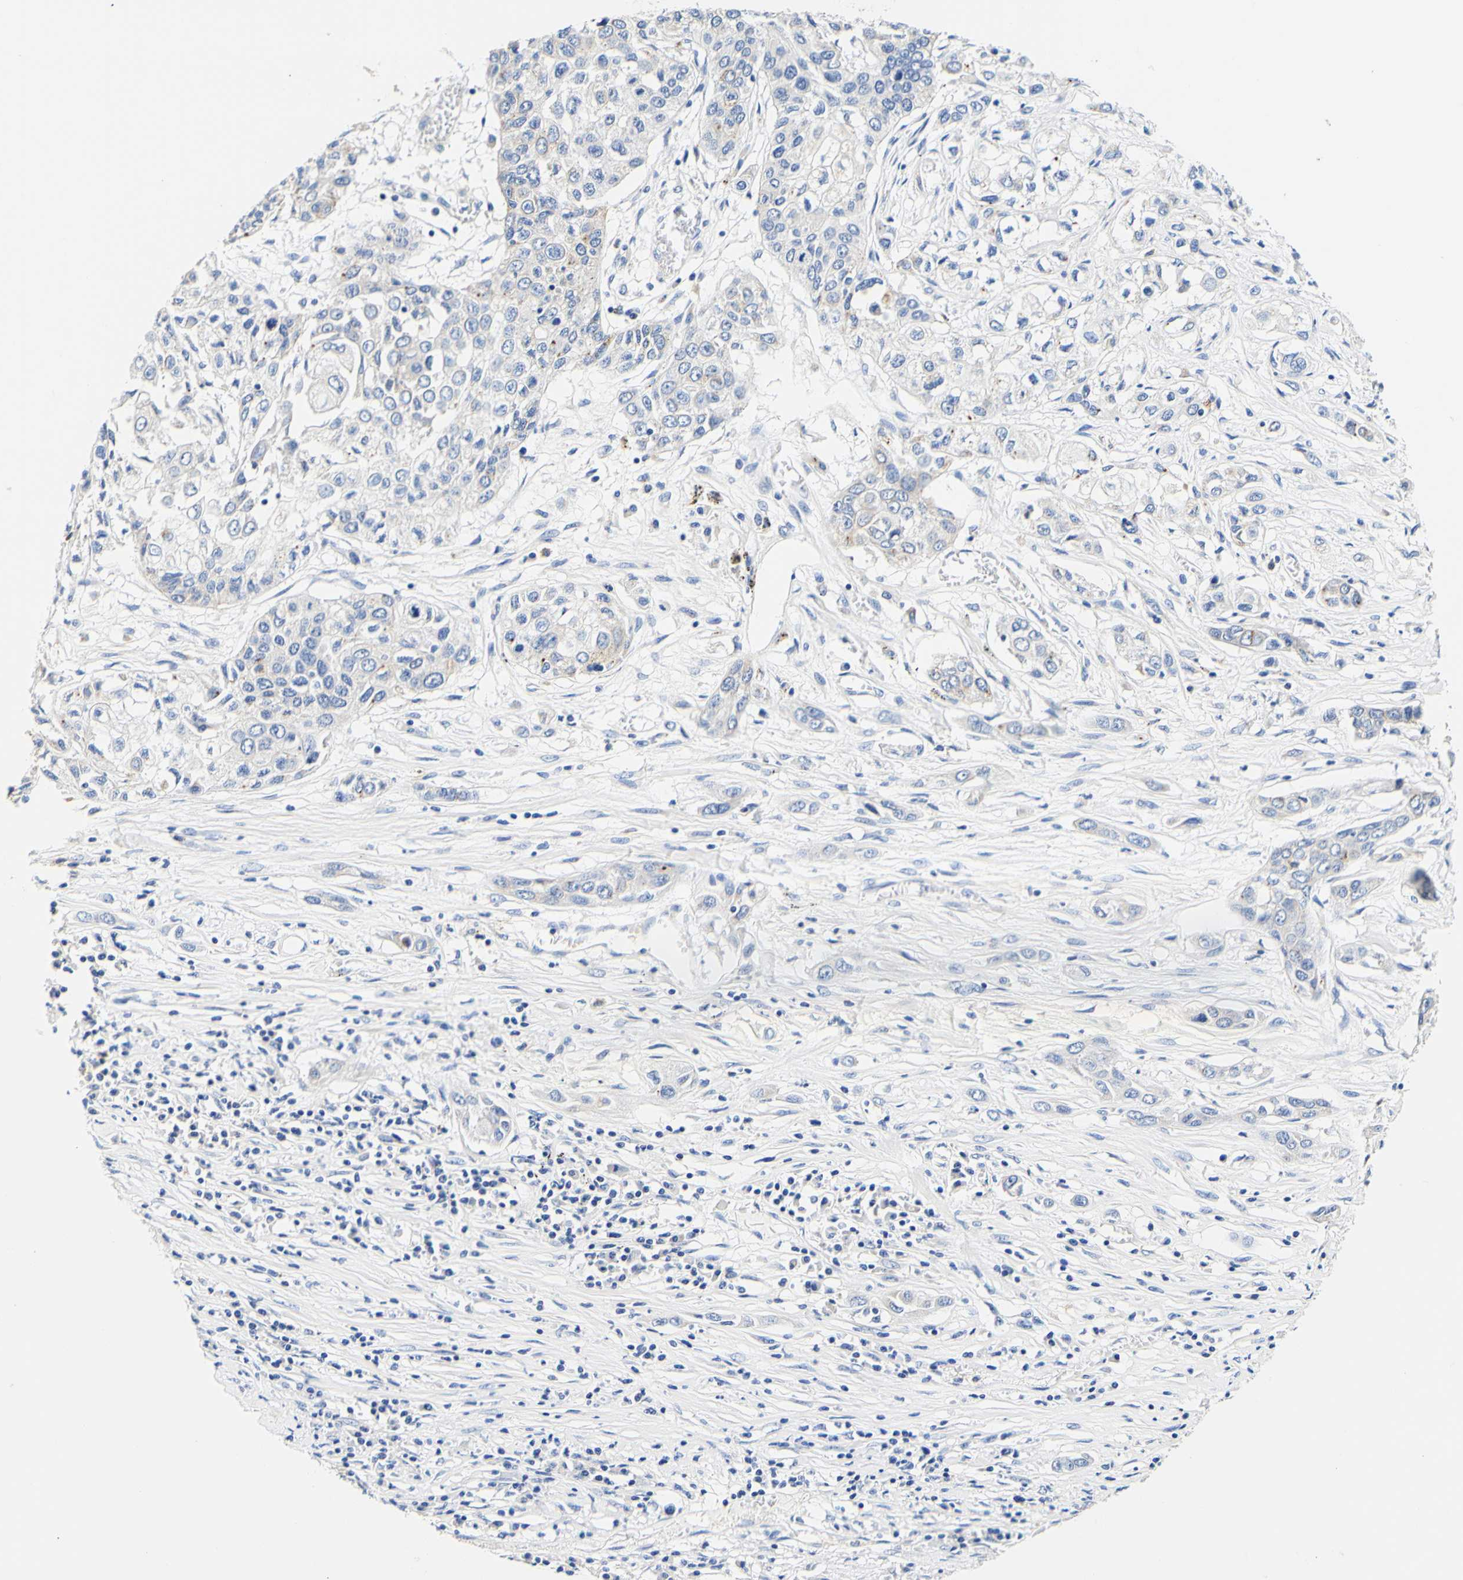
{"staining": {"intensity": "weak", "quantity": "<25%", "location": "cytoplasmic/membranous"}, "tissue": "lung cancer", "cell_type": "Tumor cells", "image_type": "cancer", "snomed": [{"axis": "morphology", "description": "Squamous cell carcinoma, NOS"}, {"axis": "topography", "description": "Lung"}], "caption": "Photomicrograph shows no protein positivity in tumor cells of lung squamous cell carcinoma tissue.", "gene": "CAMK4", "patient": {"sex": "male", "age": 71}}